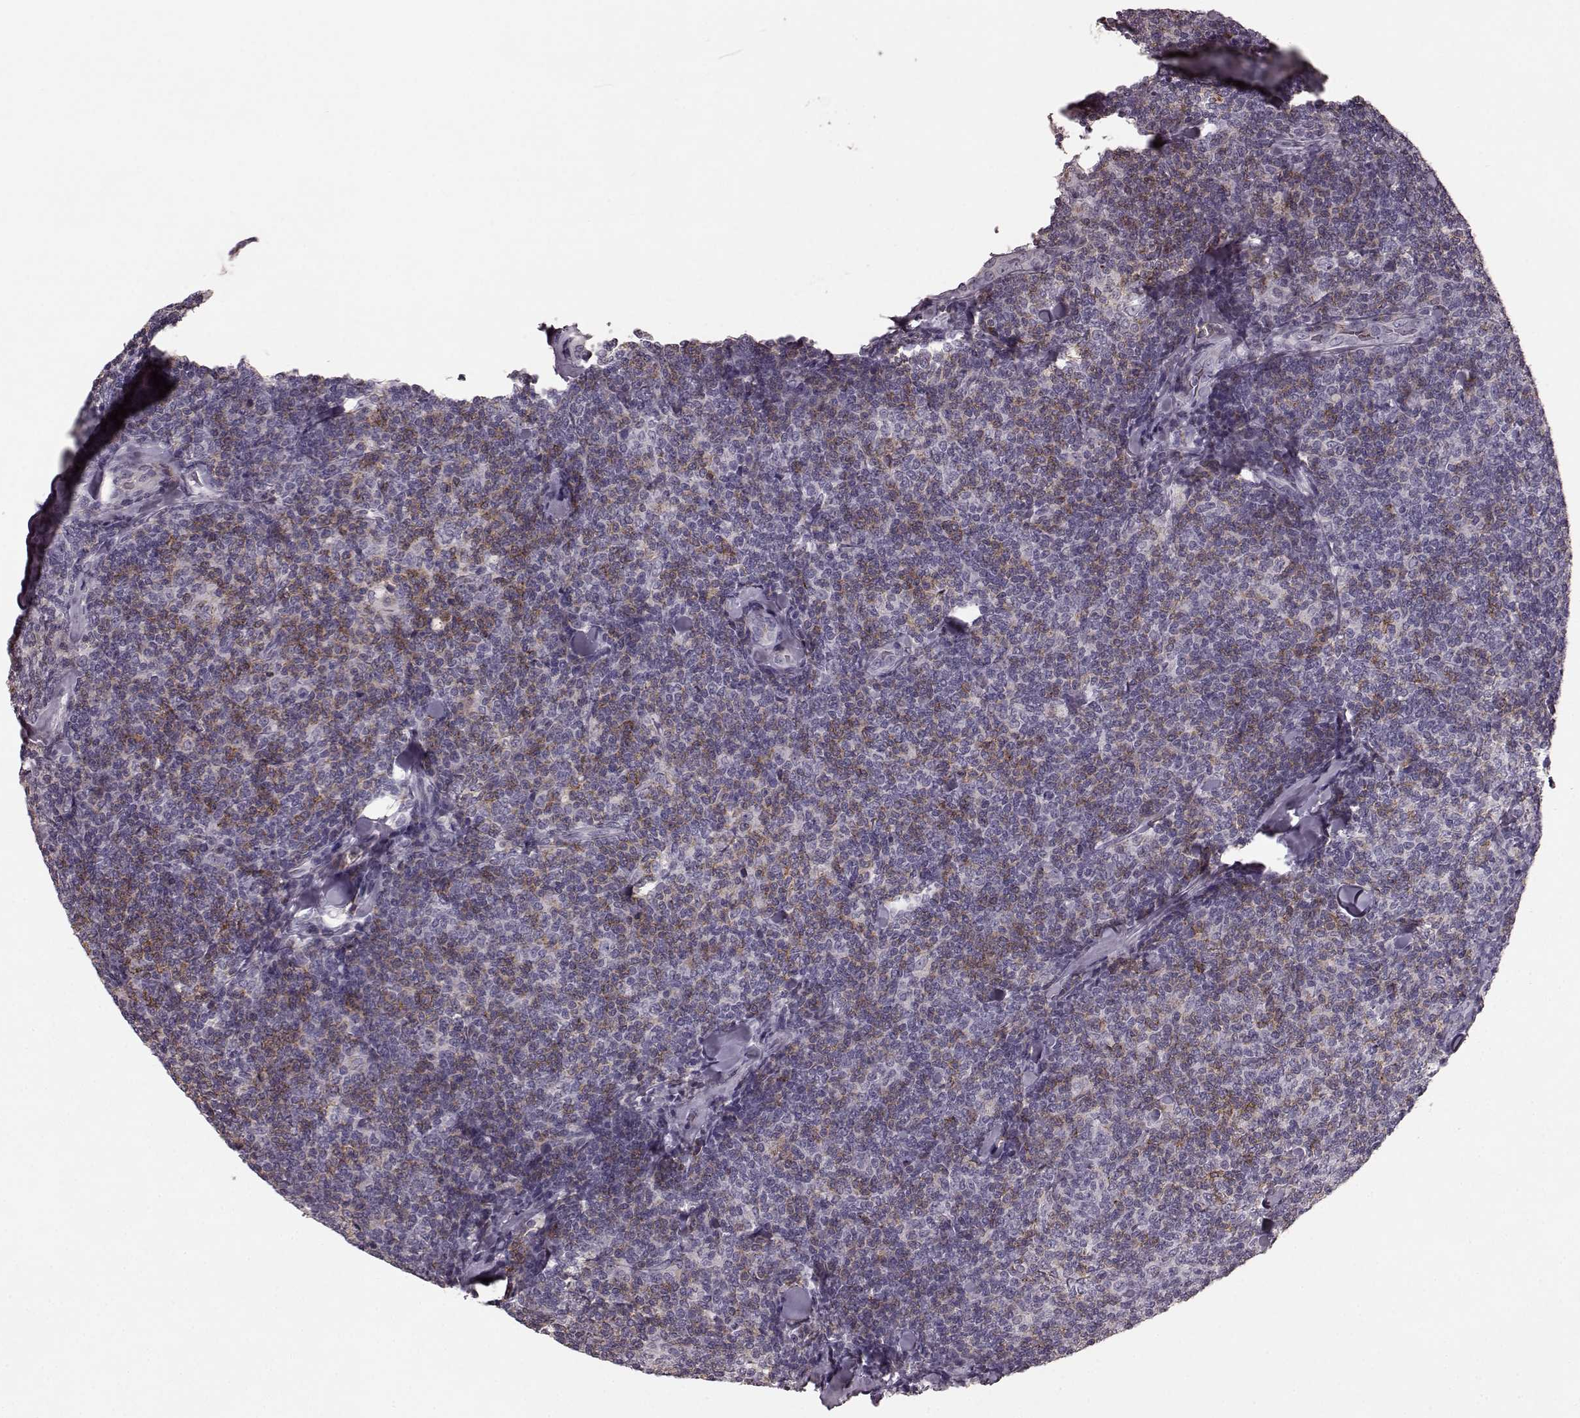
{"staining": {"intensity": "negative", "quantity": "none", "location": "none"}, "tissue": "lymphoma", "cell_type": "Tumor cells", "image_type": "cancer", "snomed": [{"axis": "morphology", "description": "Malignant lymphoma, non-Hodgkin's type, Low grade"}, {"axis": "topography", "description": "Lymph node"}], "caption": "Immunohistochemical staining of lymphoma shows no significant staining in tumor cells.", "gene": "CD28", "patient": {"sex": "female", "age": 56}}